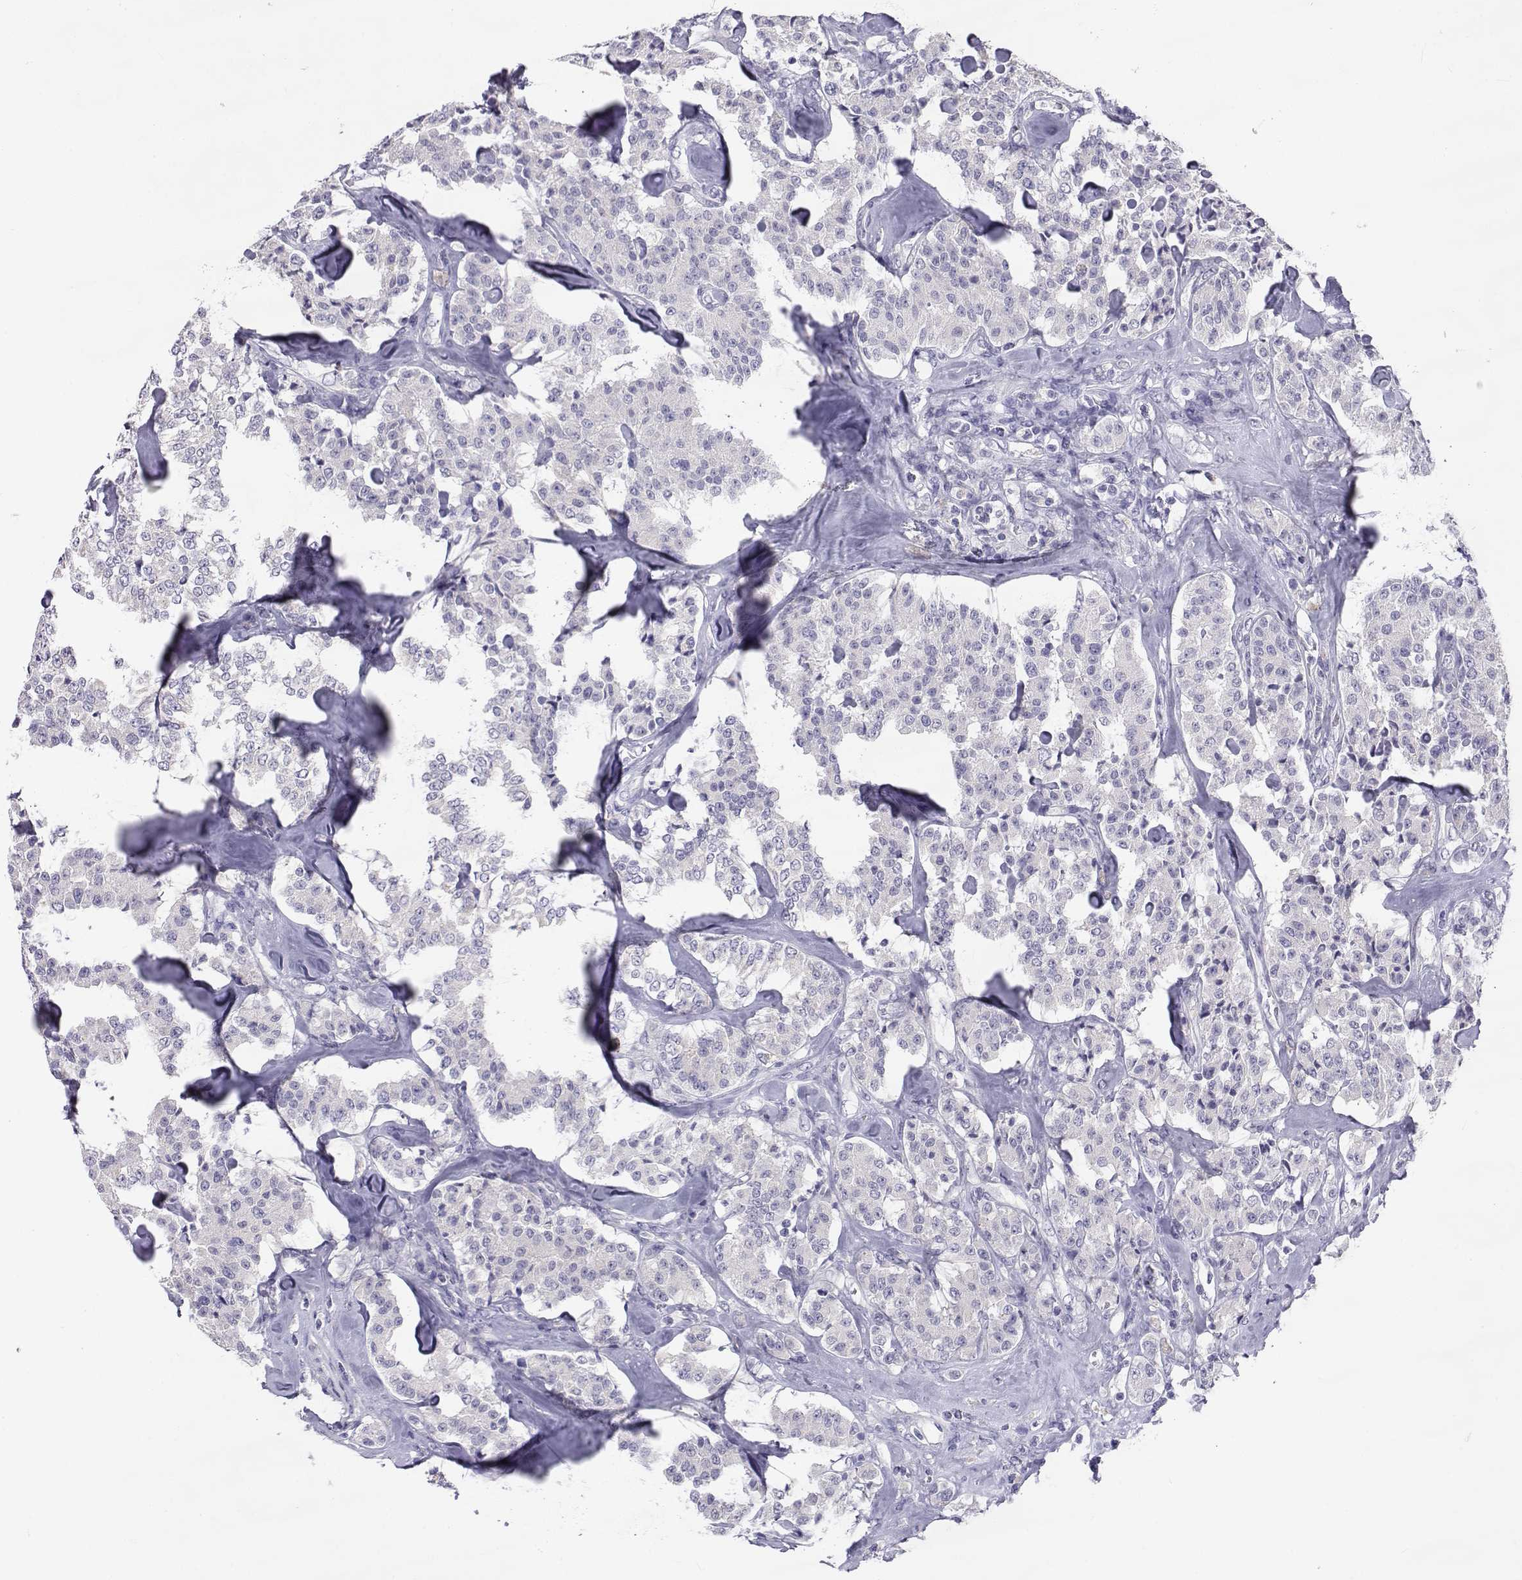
{"staining": {"intensity": "negative", "quantity": "none", "location": "none"}, "tissue": "carcinoid", "cell_type": "Tumor cells", "image_type": "cancer", "snomed": [{"axis": "morphology", "description": "Carcinoid, malignant, NOS"}, {"axis": "topography", "description": "Pancreas"}], "caption": "High magnification brightfield microscopy of carcinoid stained with DAB (brown) and counterstained with hematoxylin (blue): tumor cells show no significant expression. (IHC, brightfield microscopy, high magnification).", "gene": "SLC6A3", "patient": {"sex": "male", "age": 41}}